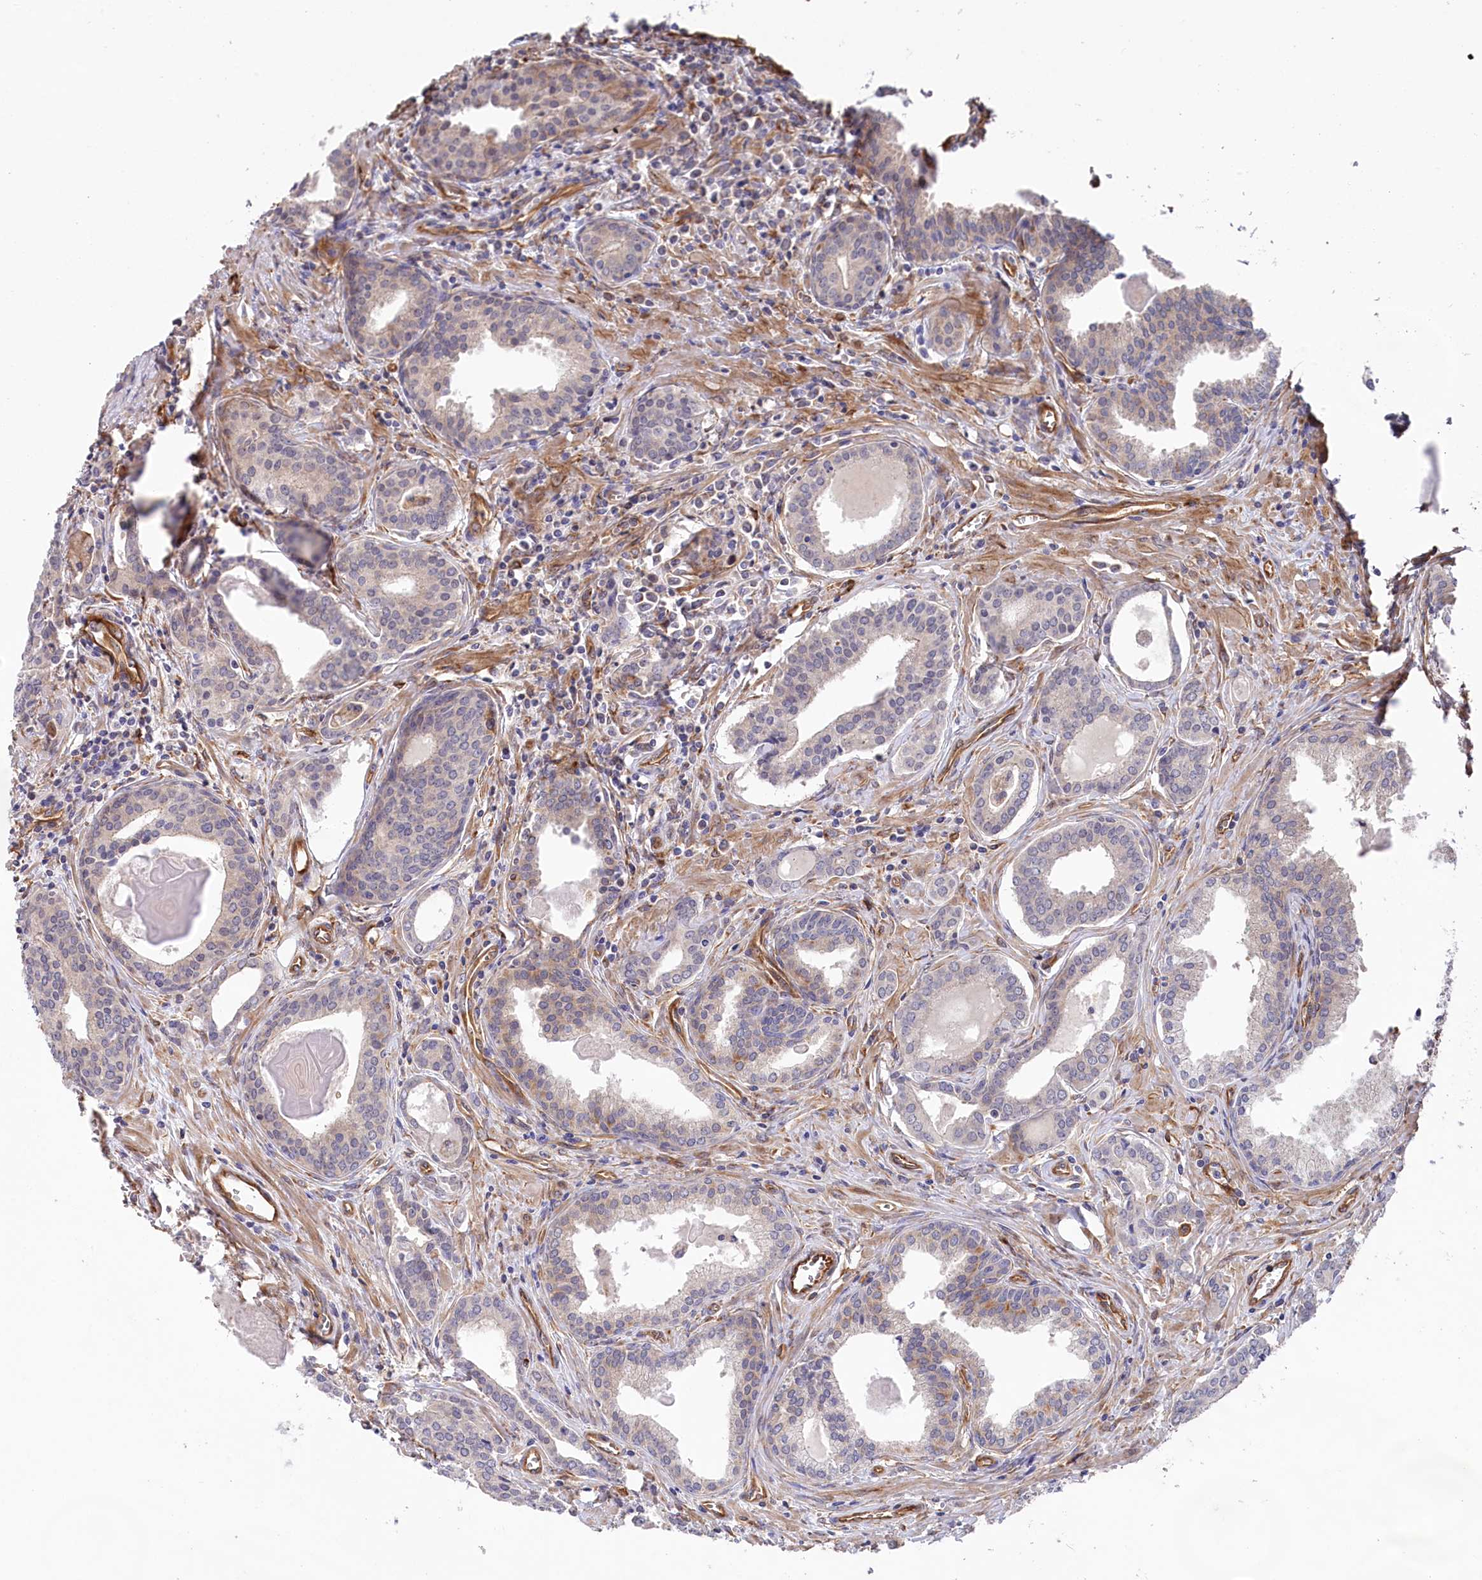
{"staining": {"intensity": "negative", "quantity": "none", "location": "none"}, "tissue": "prostate cancer", "cell_type": "Tumor cells", "image_type": "cancer", "snomed": [{"axis": "morphology", "description": "Adenocarcinoma, High grade"}, {"axis": "topography", "description": "Prostate"}], "caption": "DAB (3,3'-diaminobenzidine) immunohistochemical staining of adenocarcinoma (high-grade) (prostate) displays no significant positivity in tumor cells.", "gene": "MTPAP", "patient": {"sex": "male", "age": 68}}